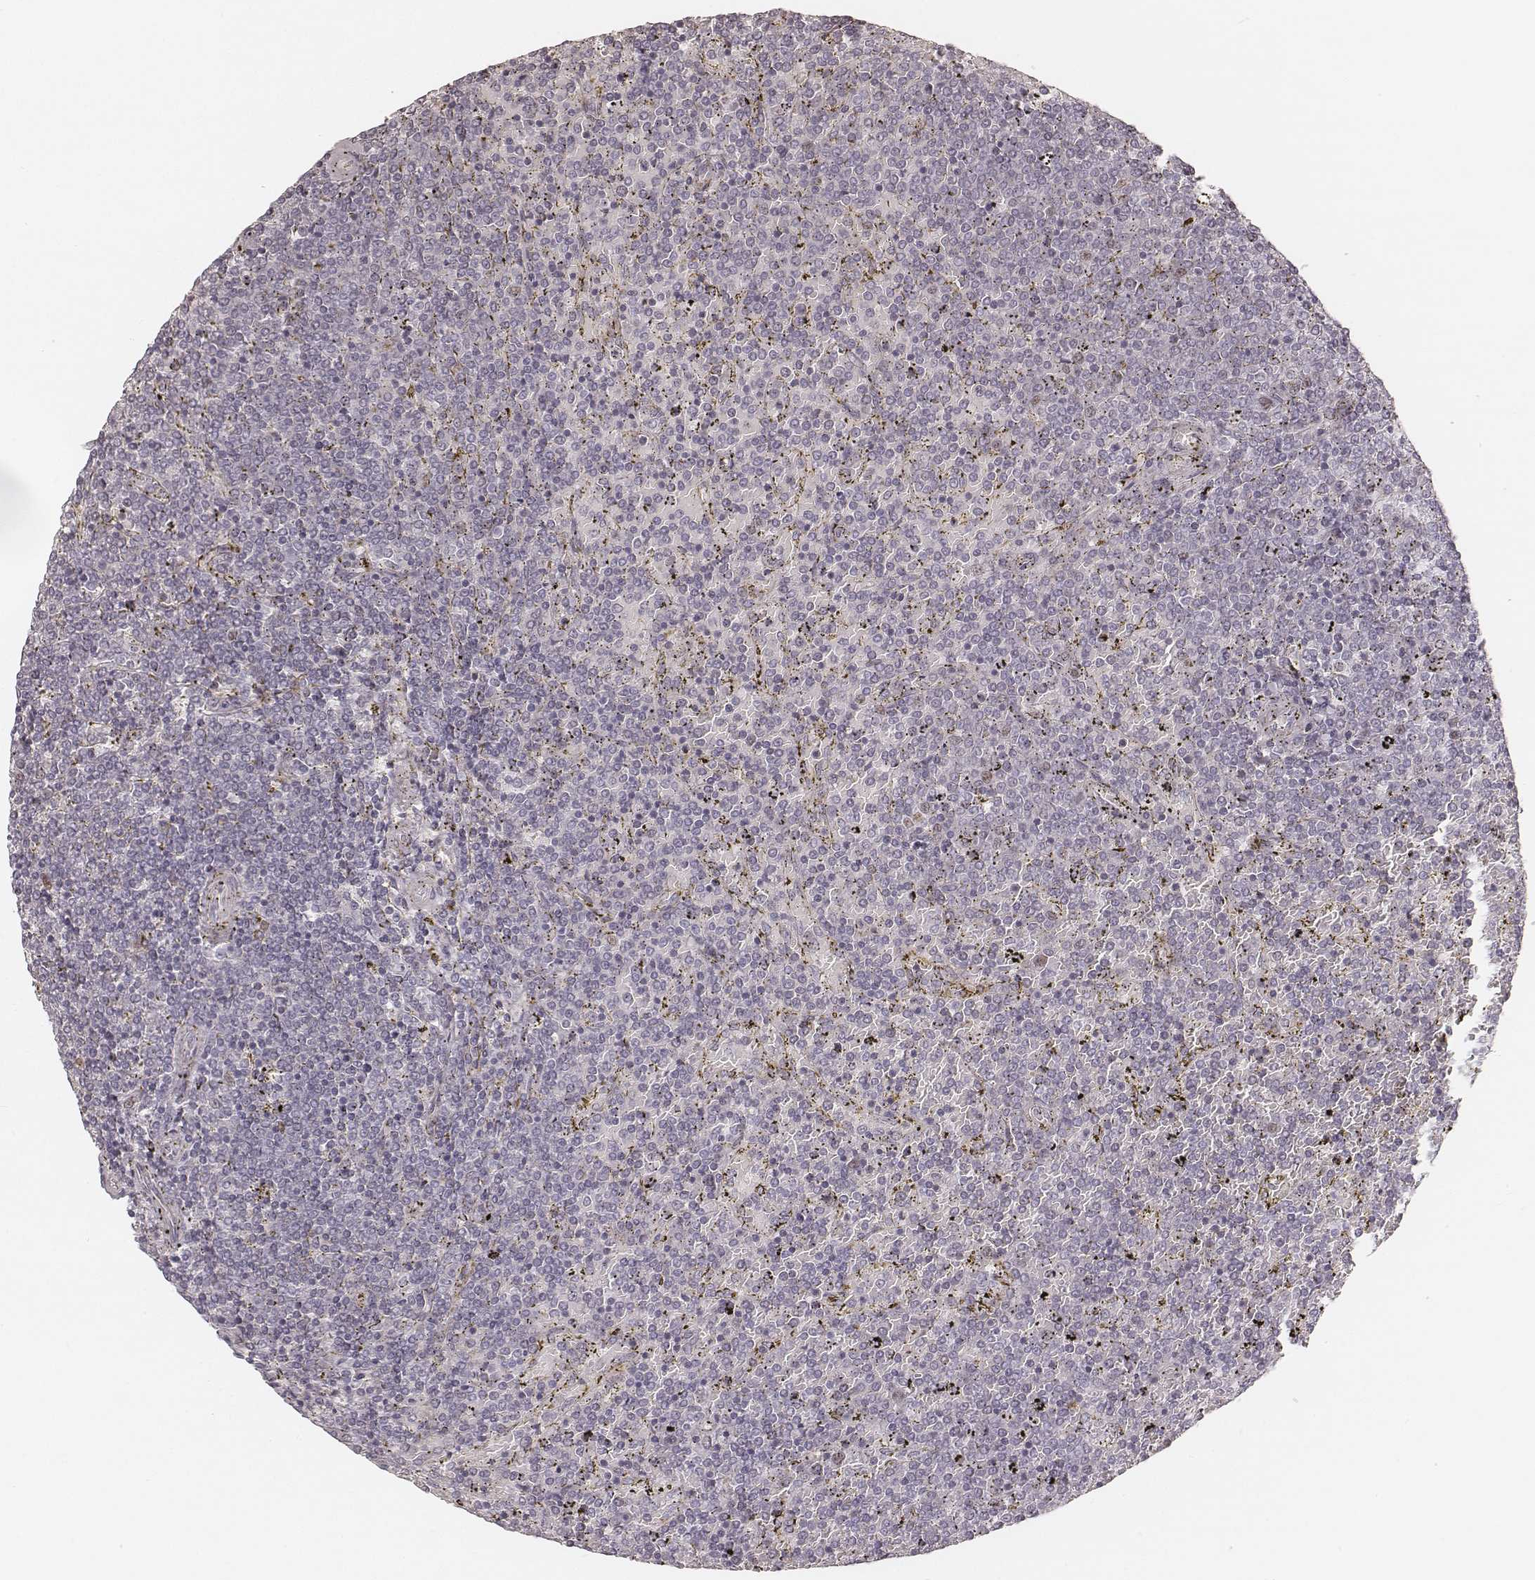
{"staining": {"intensity": "negative", "quantity": "none", "location": "none"}, "tissue": "lymphoma", "cell_type": "Tumor cells", "image_type": "cancer", "snomed": [{"axis": "morphology", "description": "Malignant lymphoma, non-Hodgkin's type, Low grade"}, {"axis": "topography", "description": "Spleen"}], "caption": "This is an immunohistochemistry (IHC) micrograph of lymphoma. There is no expression in tumor cells.", "gene": "TEX37", "patient": {"sex": "female", "age": 77}}